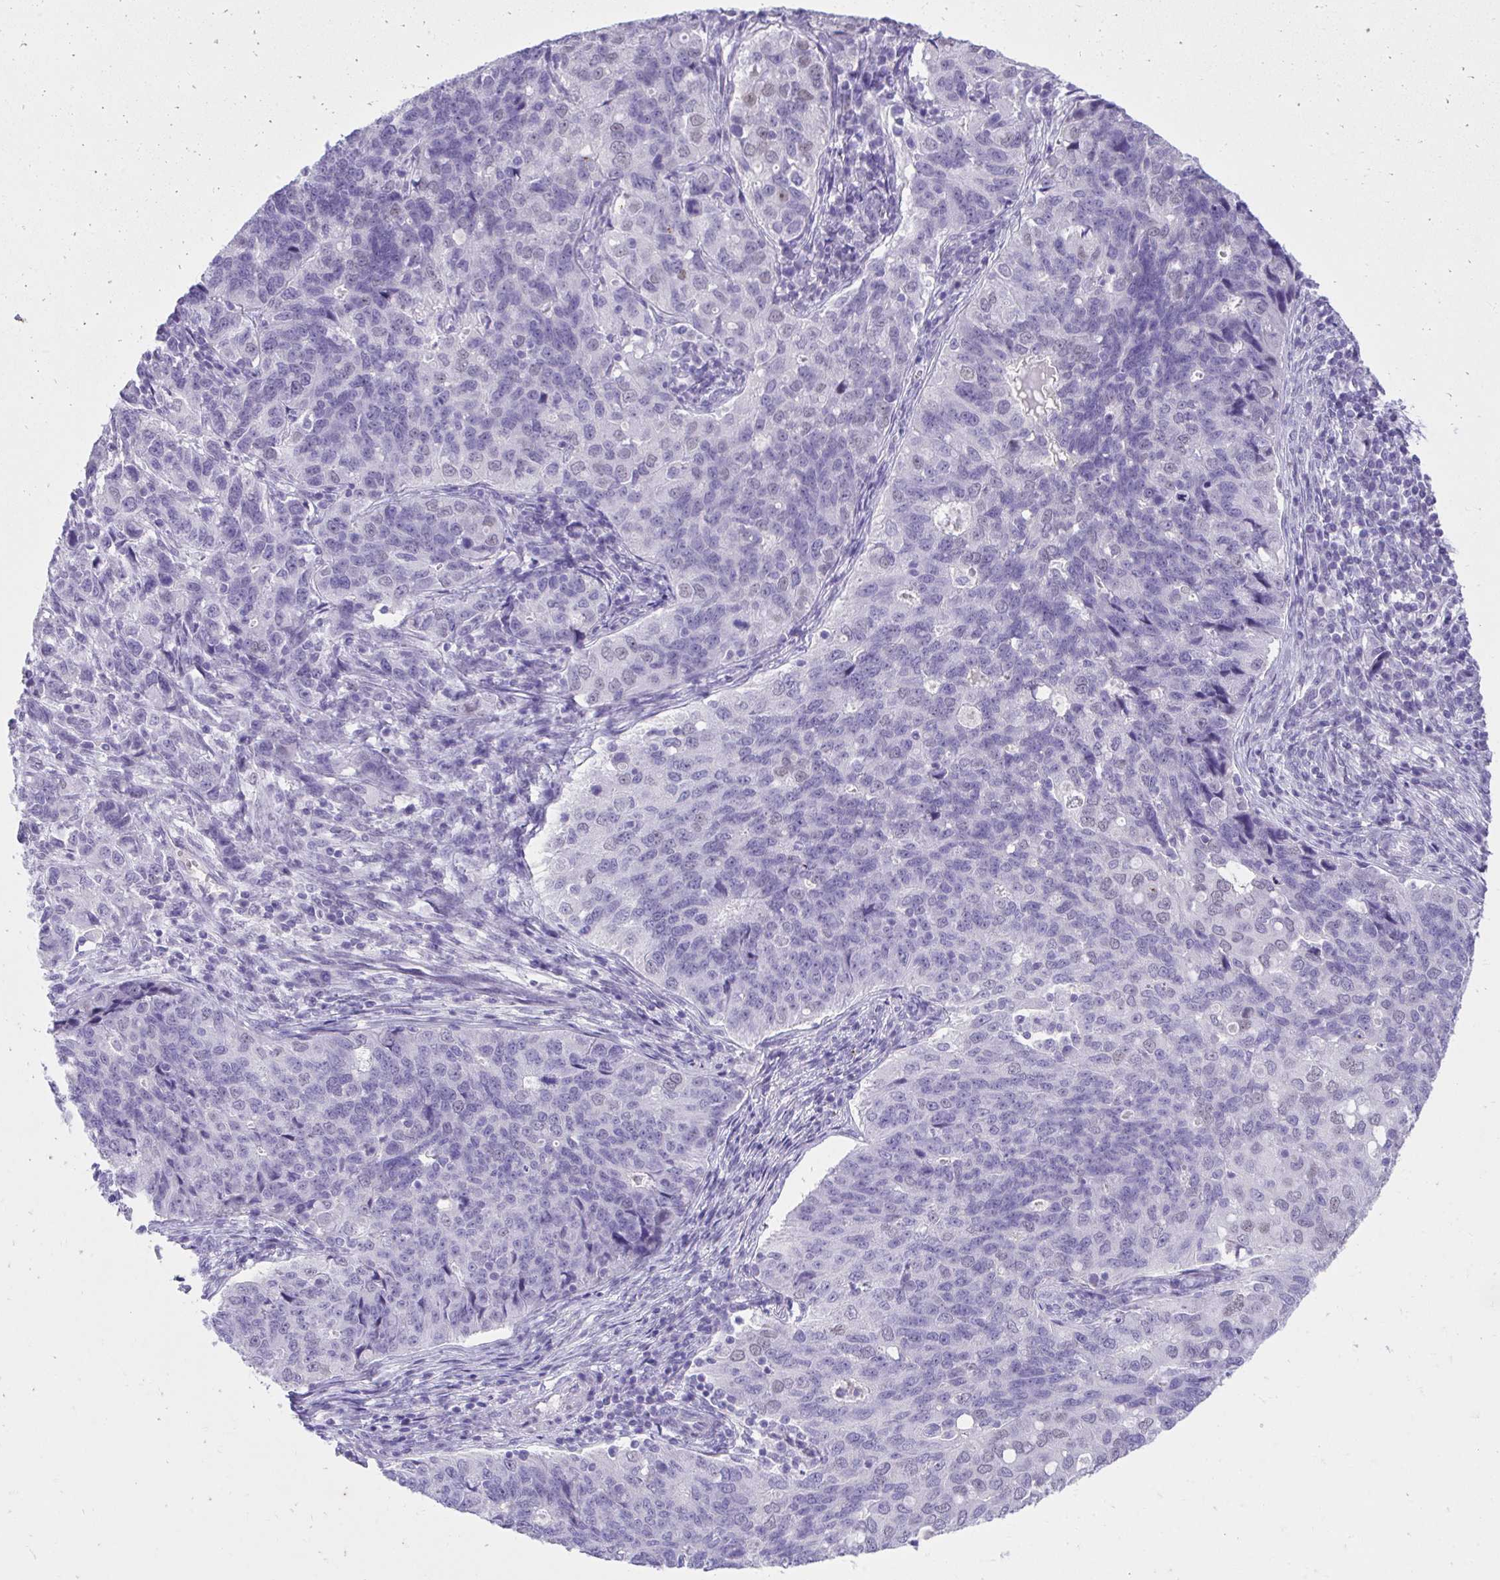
{"staining": {"intensity": "negative", "quantity": "none", "location": "none"}, "tissue": "endometrial cancer", "cell_type": "Tumor cells", "image_type": "cancer", "snomed": [{"axis": "morphology", "description": "Adenocarcinoma, NOS"}, {"axis": "topography", "description": "Endometrium"}], "caption": "Immunohistochemistry (IHC) image of endometrial cancer stained for a protein (brown), which shows no positivity in tumor cells.", "gene": "KLK1", "patient": {"sex": "female", "age": 43}}